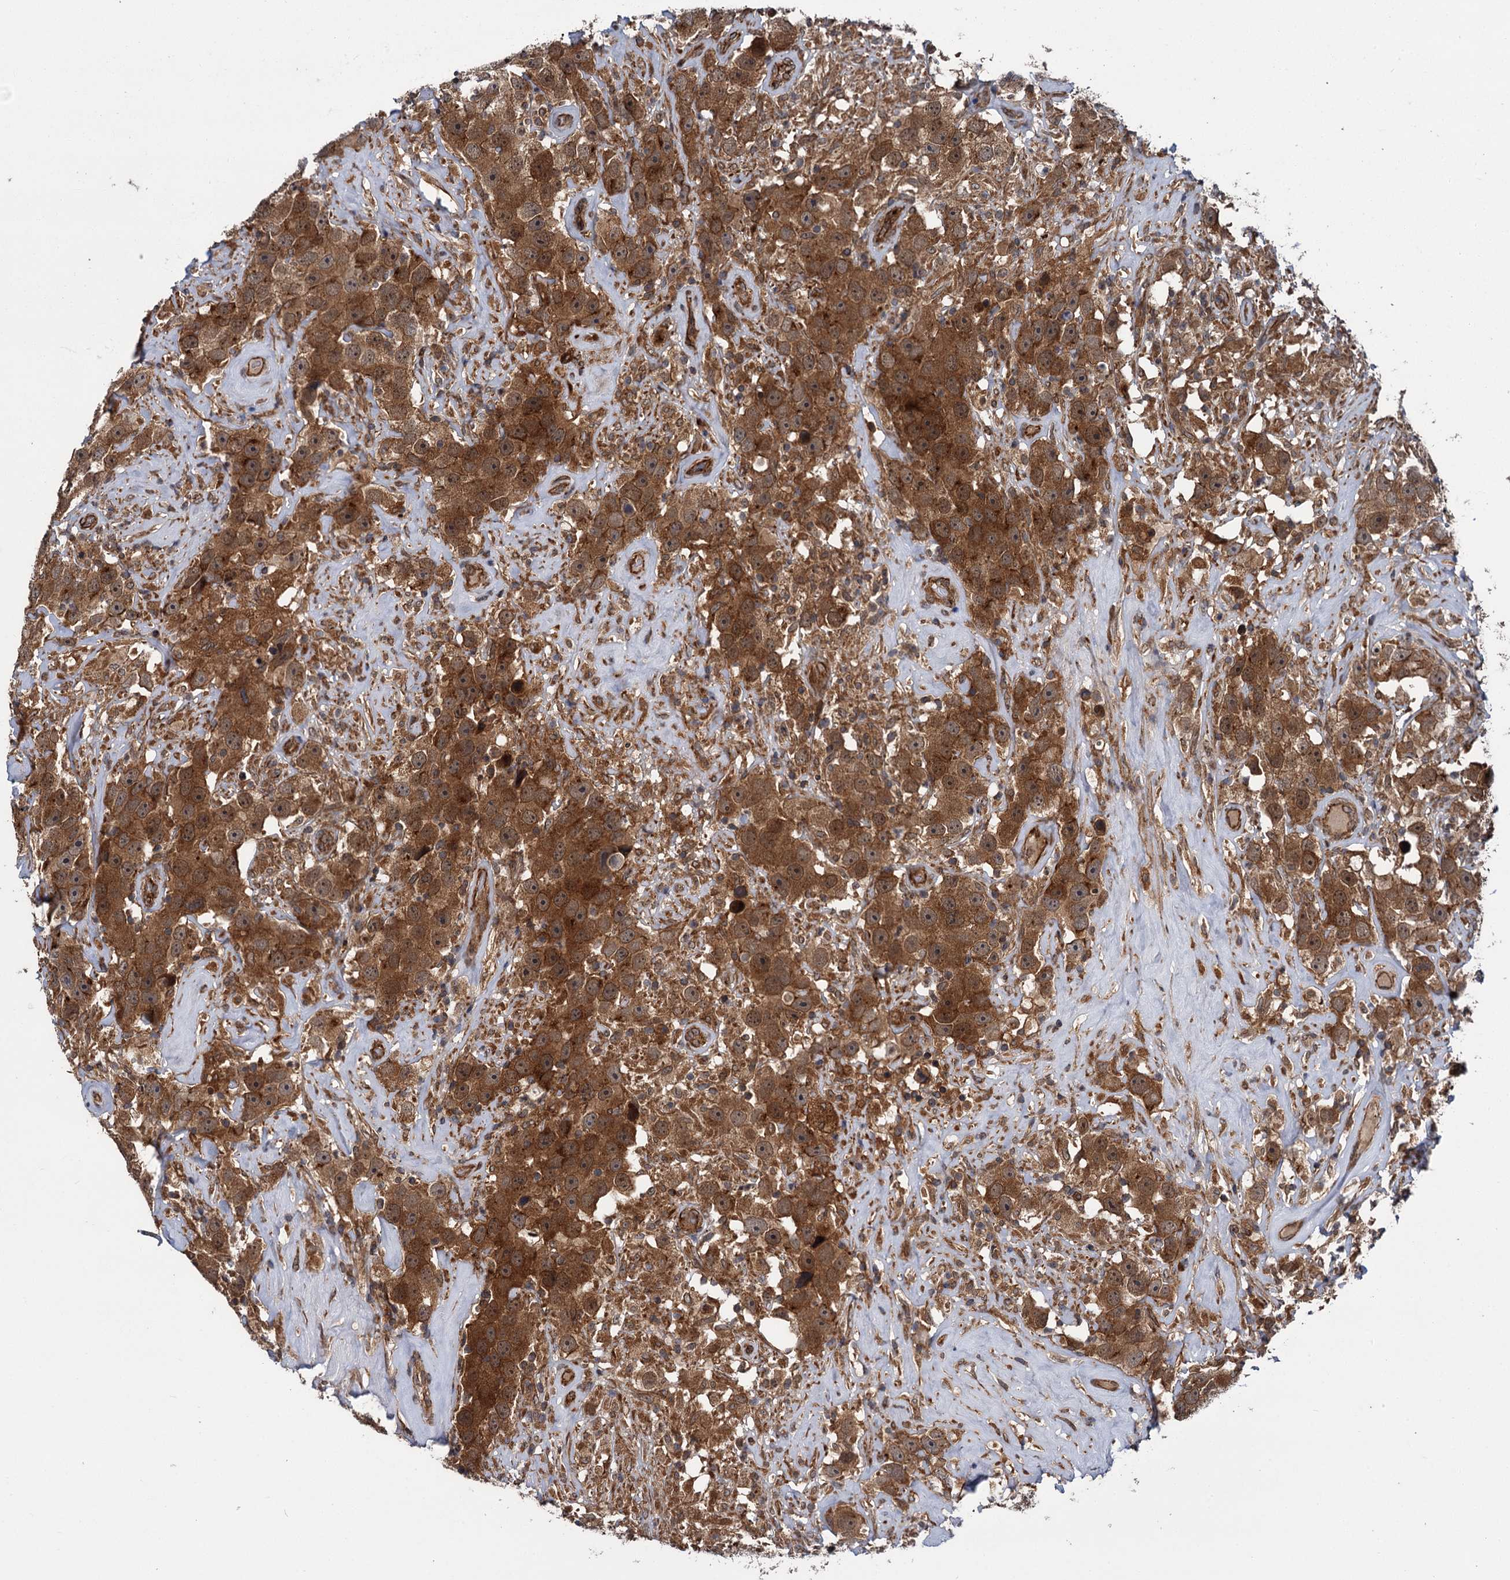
{"staining": {"intensity": "strong", "quantity": ">75%", "location": "cytoplasmic/membranous,nuclear"}, "tissue": "testis cancer", "cell_type": "Tumor cells", "image_type": "cancer", "snomed": [{"axis": "morphology", "description": "Seminoma, NOS"}, {"axis": "topography", "description": "Testis"}], "caption": "Testis cancer (seminoma) stained for a protein (brown) reveals strong cytoplasmic/membranous and nuclear positive positivity in approximately >75% of tumor cells.", "gene": "ZFYVE19", "patient": {"sex": "male", "age": 49}}